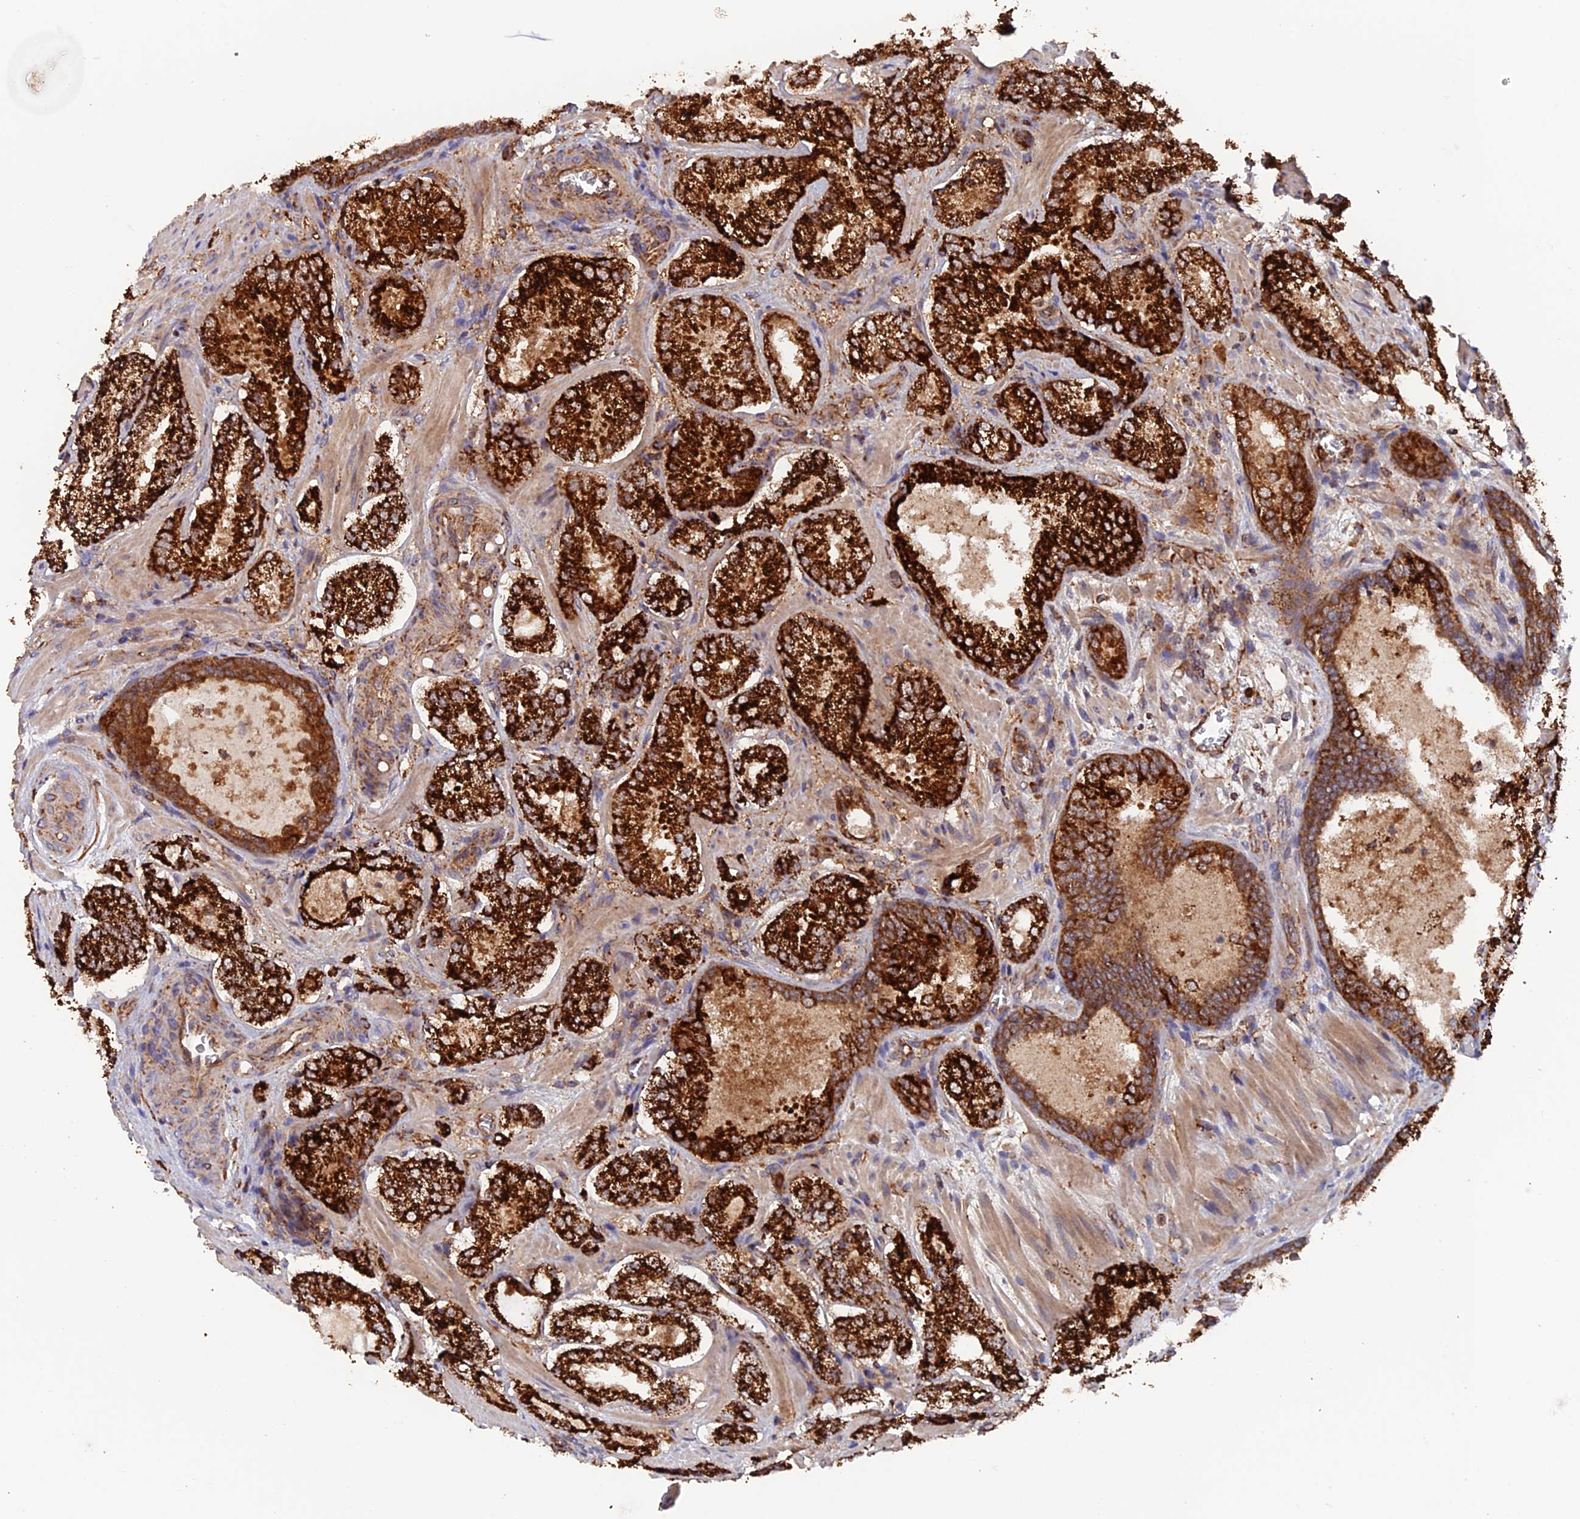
{"staining": {"intensity": "strong", "quantity": ">75%", "location": "cytoplasmic/membranous"}, "tissue": "prostate cancer", "cell_type": "Tumor cells", "image_type": "cancer", "snomed": [{"axis": "morphology", "description": "Adenocarcinoma, Low grade"}, {"axis": "topography", "description": "Prostate"}], "caption": "Prostate adenocarcinoma (low-grade) tissue exhibits strong cytoplasmic/membranous positivity in about >75% of tumor cells, visualized by immunohistochemistry. The protein is stained brown, and the nuclei are stained in blue (DAB IHC with brightfield microscopy, high magnification).", "gene": "DTYMK", "patient": {"sex": "male", "age": 74}}